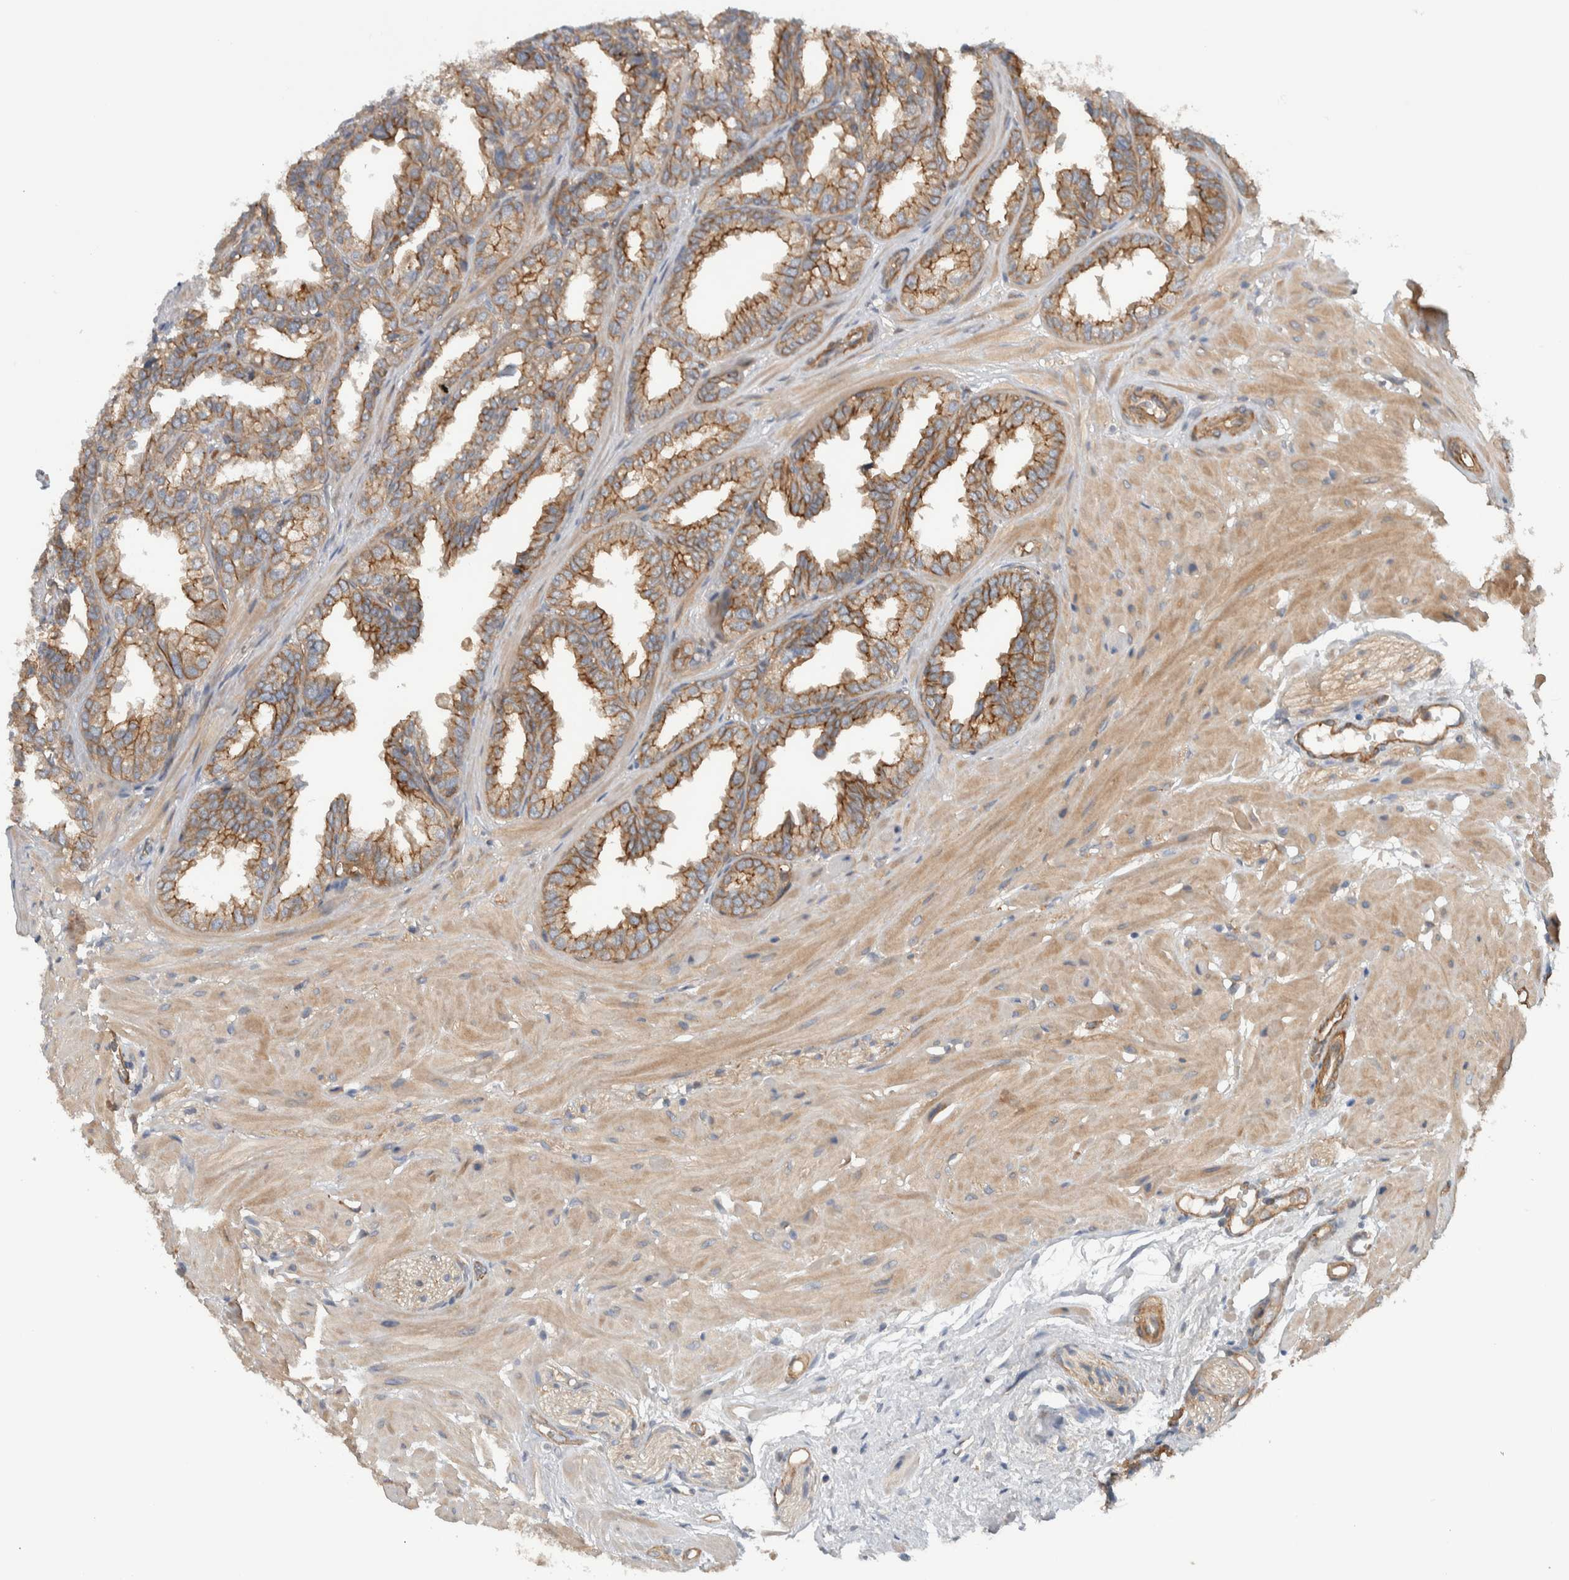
{"staining": {"intensity": "moderate", "quantity": "25%-75%", "location": "cytoplasmic/membranous"}, "tissue": "seminal vesicle", "cell_type": "Glandular cells", "image_type": "normal", "snomed": [{"axis": "morphology", "description": "Normal tissue, NOS"}, {"axis": "topography", "description": "Prostate"}, {"axis": "topography", "description": "Seminal veicle"}], "caption": "Normal seminal vesicle was stained to show a protein in brown. There is medium levels of moderate cytoplasmic/membranous positivity in about 25%-75% of glandular cells. Ihc stains the protein in brown and the nuclei are stained blue.", "gene": "MPRIP", "patient": {"sex": "male", "age": 51}}